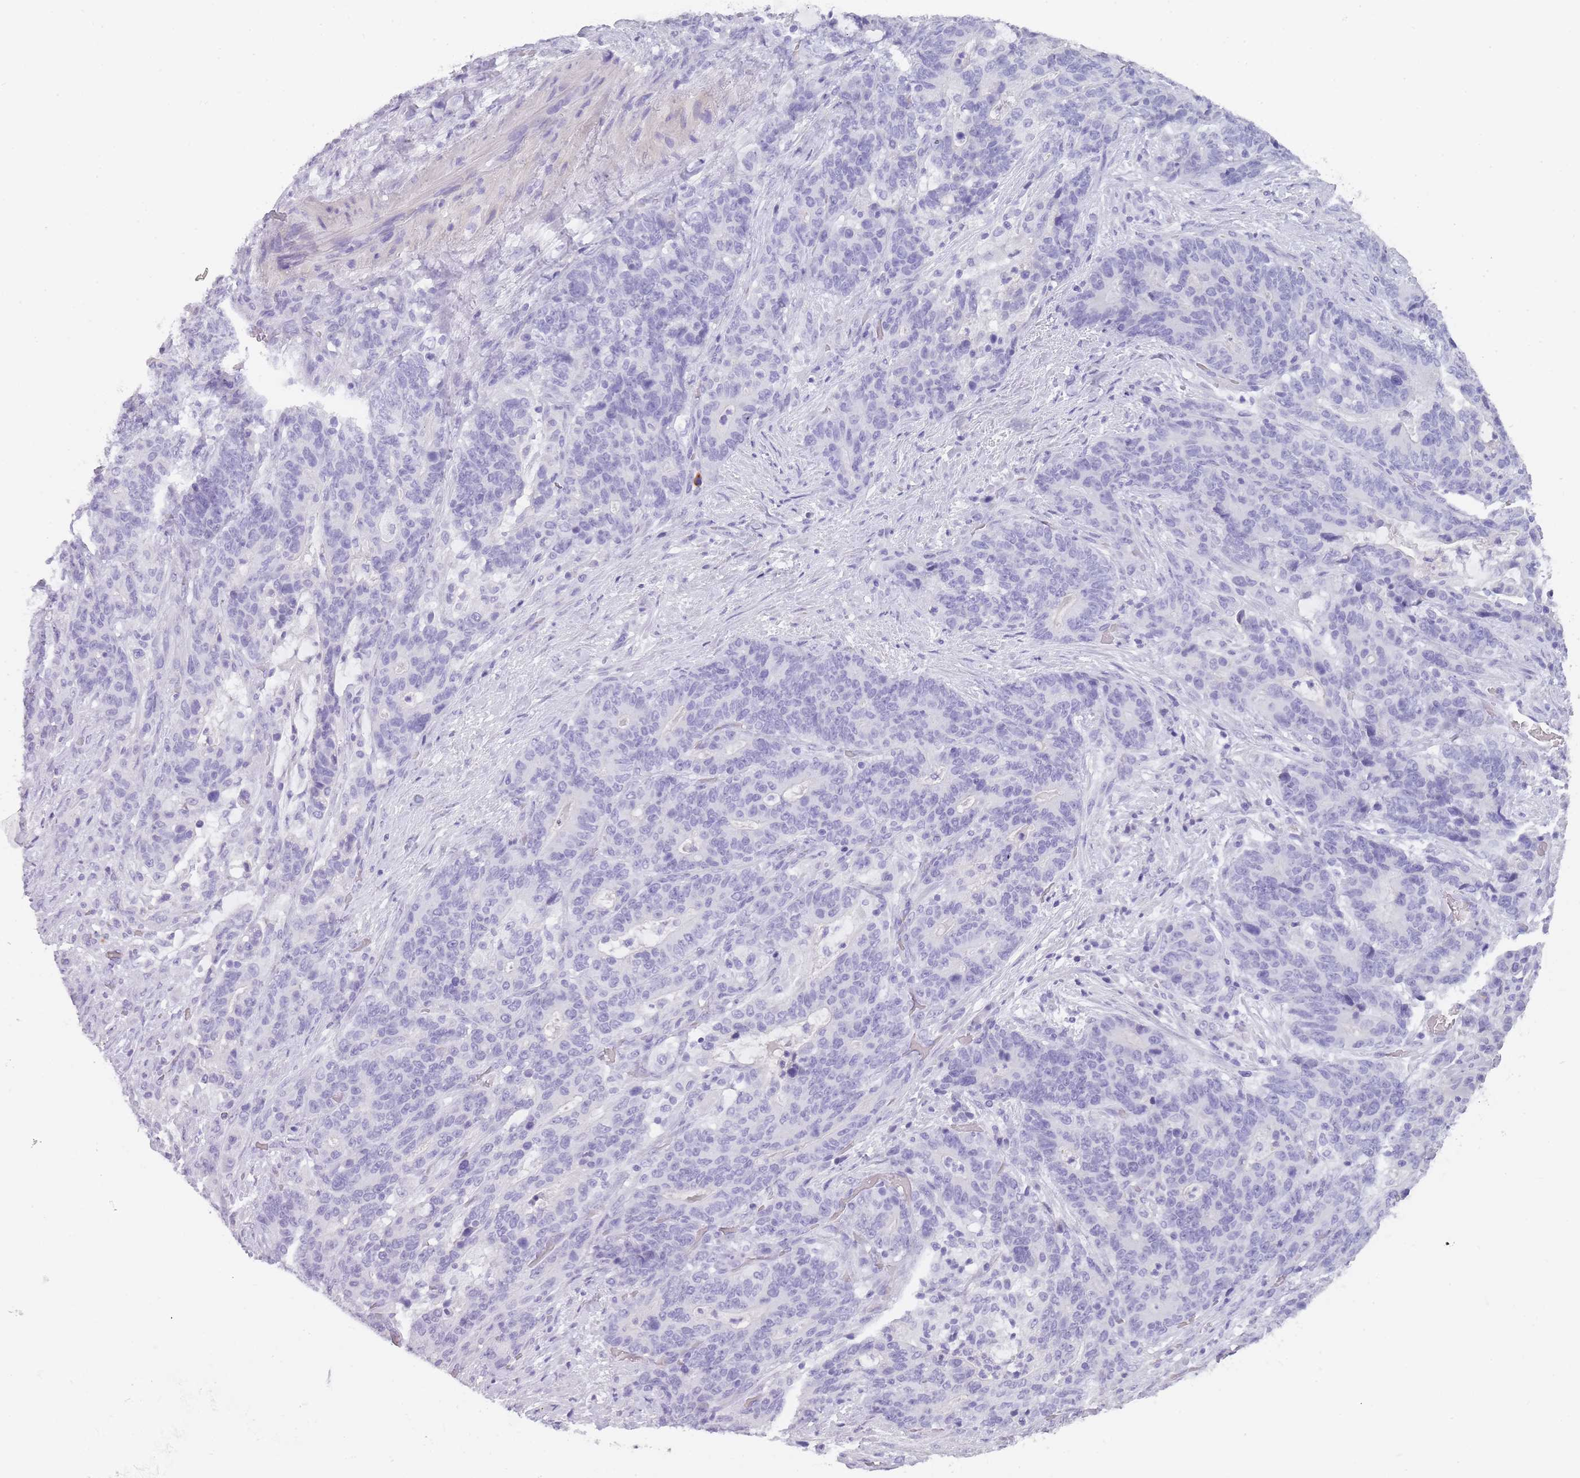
{"staining": {"intensity": "negative", "quantity": "none", "location": "none"}, "tissue": "stomach cancer", "cell_type": "Tumor cells", "image_type": "cancer", "snomed": [{"axis": "morphology", "description": "Normal tissue, NOS"}, {"axis": "morphology", "description": "Adenocarcinoma, NOS"}, {"axis": "topography", "description": "Stomach"}], "caption": "A high-resolution micrograph shows immunohistochemistry staining of stomach cancer (adenocarcinoma), which displays no significant expression in tumor cells.", "gene": "TCP11", "patient": {"sex": "female", "age": 64}}